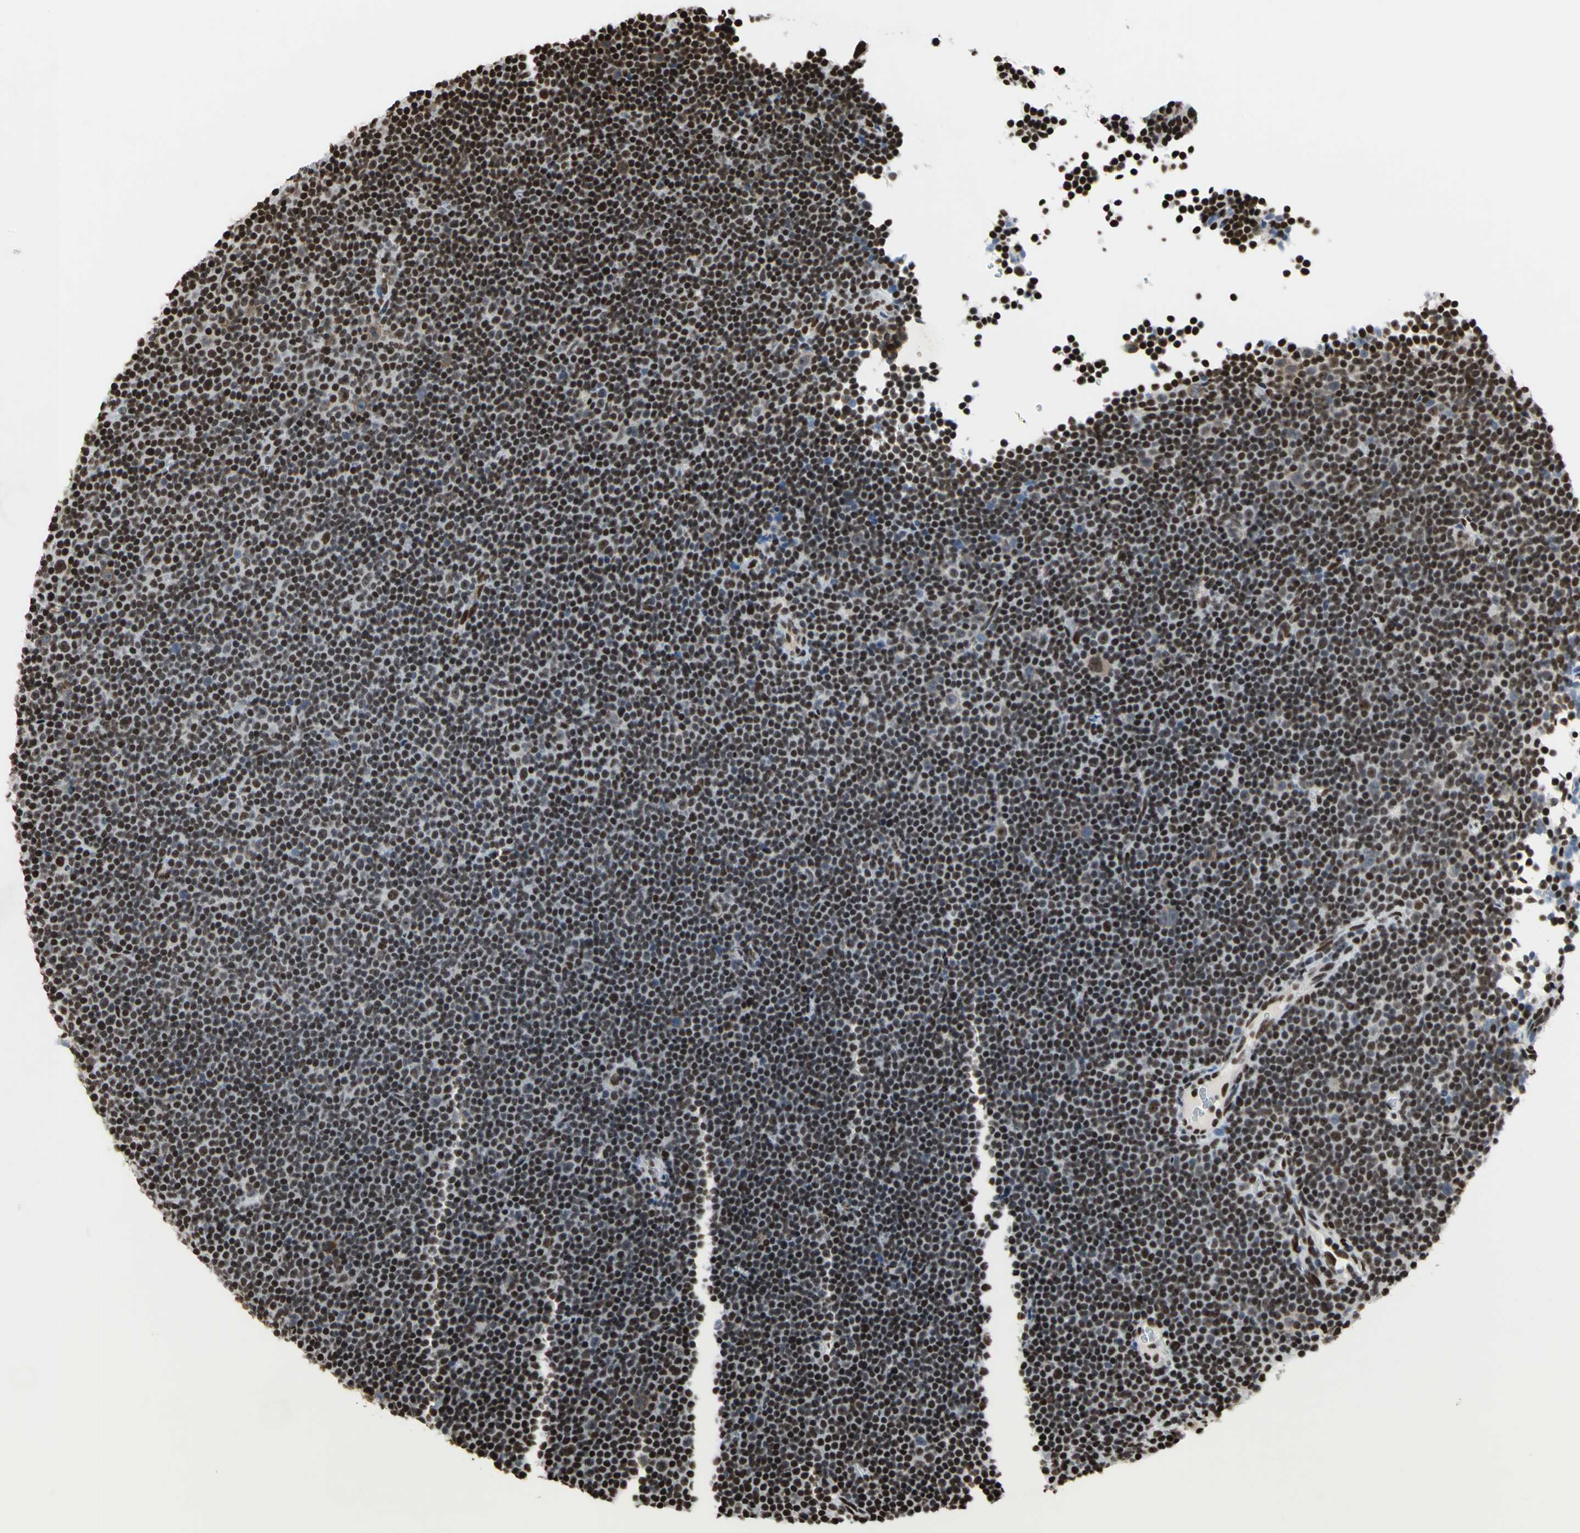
{"staining": {"intensity": "strong", "quantity": ">75%", "location": "nuclear"}, "tissue": "lymphoma", "cell_type": "Tumor cells", "image_type": "cancer", "snomed": [{"axis": "morphology", "description": "Malignant lymphoma, non-Hodgkin's type, Low grade"}, {"axis": "topography", "description": "Lymph node"}], "caption": "Protein staining by immunohistochemistry (IHC) exhibits strong nuclear staining in approximately >75% of tumor cells in malignant lymphoma, non-Hodgkin's type (low-grade). (brown staining indicates protein expression, while blue staining denotes nuclei).", "gene": "HMGB1", "patient": {"sex": "female", "age": 67}}